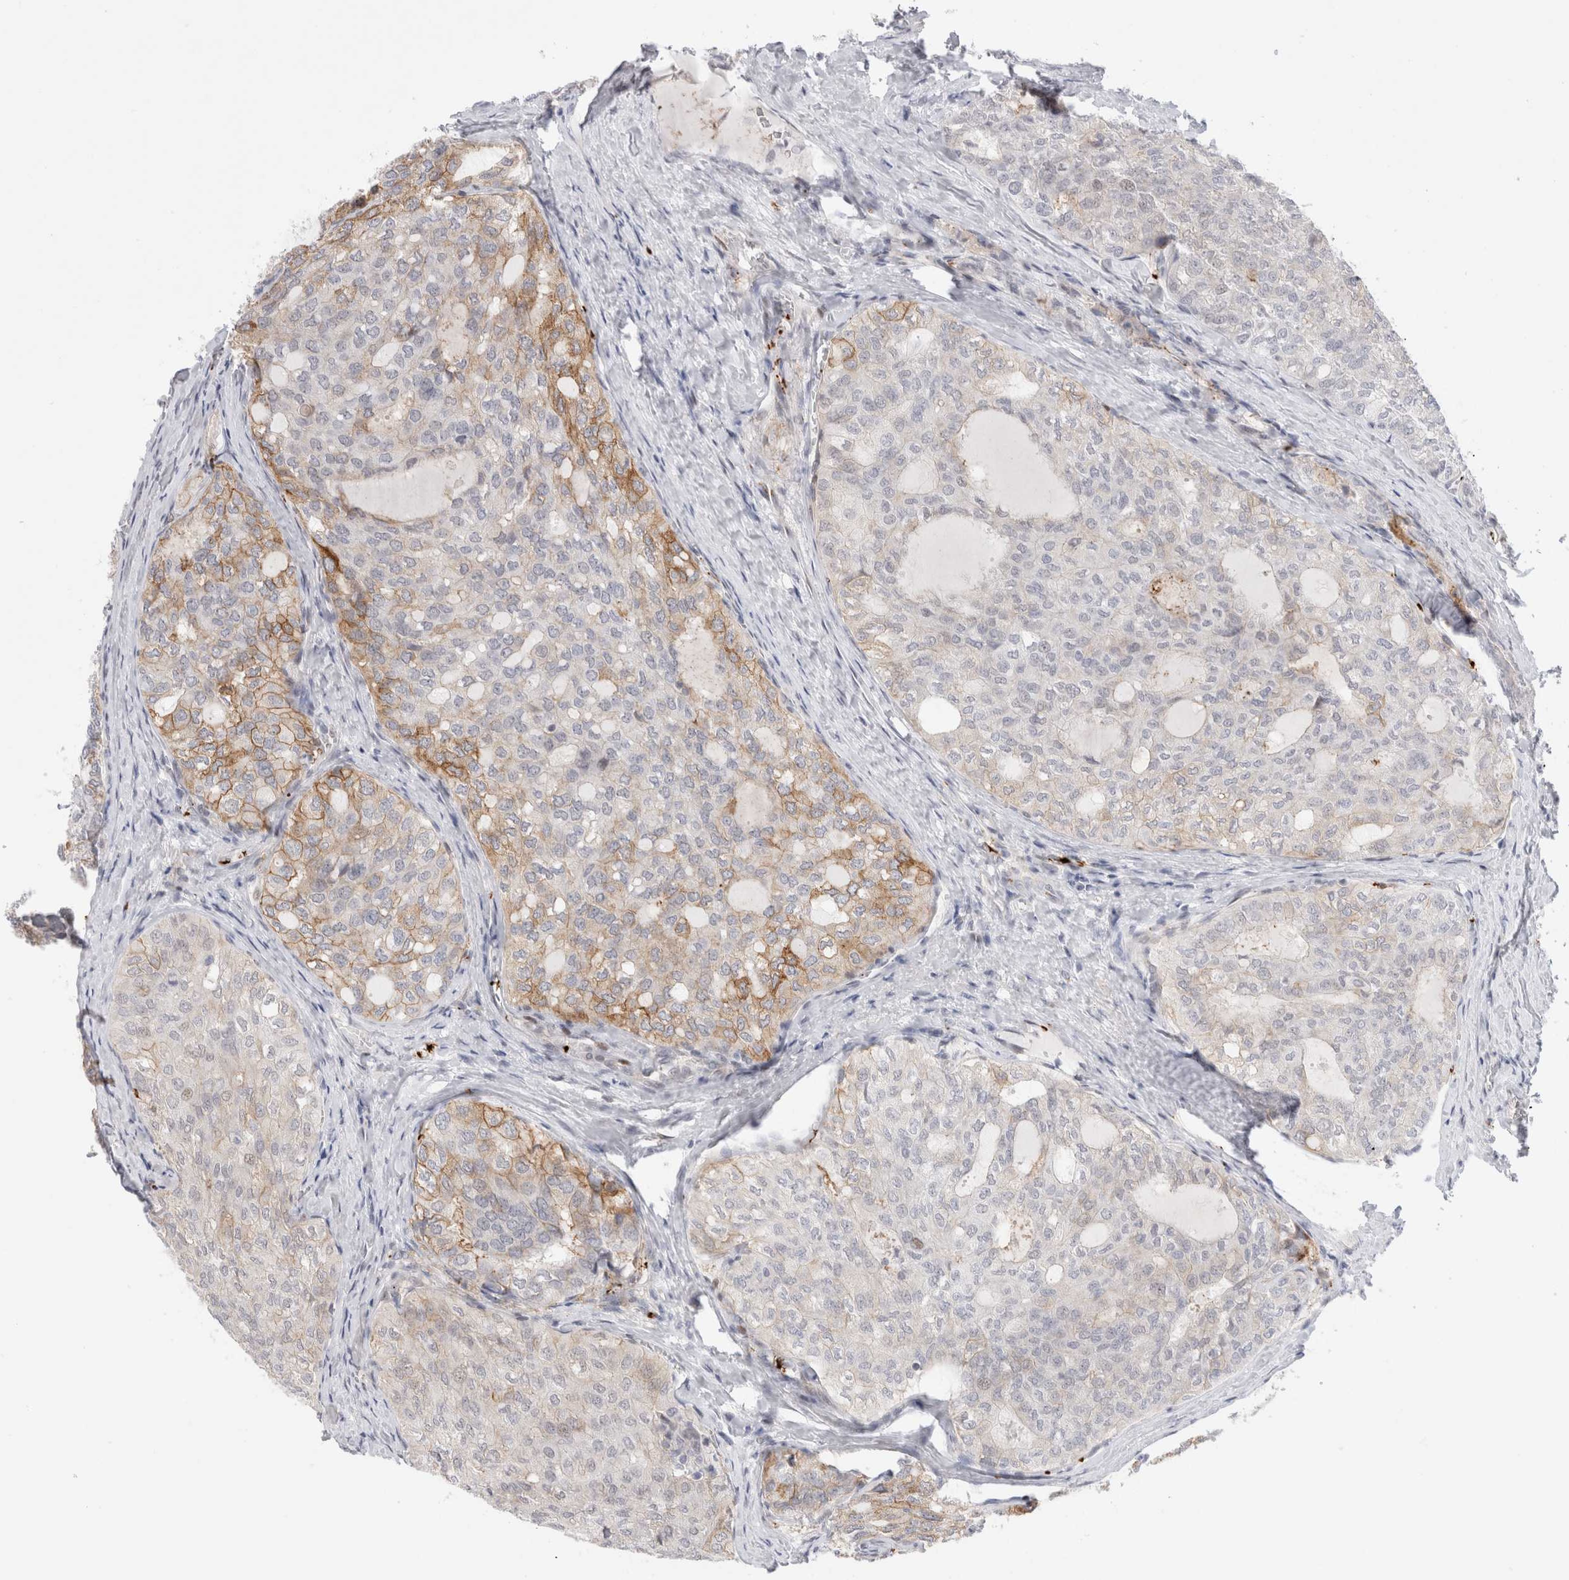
{"staining": {"intensity": "moderate", "quantity": "<25%", "location": "cytoplasmic/membranous"}, "tissue": "thyroid cancer", "cell_type": "Tumor cells", "image_type": "cancer", "snomed": [{"axis": "morphology", "description": "Follicular adenoma carcinoma, NOS"}, {"axis": "topography", "description": "Thyroid gland"}], "caption": "IHC histopathology image of neoplastic tissue: human thyroid follicular adenoma carcinoma stained using immunohistochemistry reveals low levels of moderate protein expression localized specifically in the cytoplasmic/membranous of tumor cells, appearing as a cytoplasmic/membranous brown color.", "gene": "VPS28", "patient": {"sex": "male", "age": 75}}